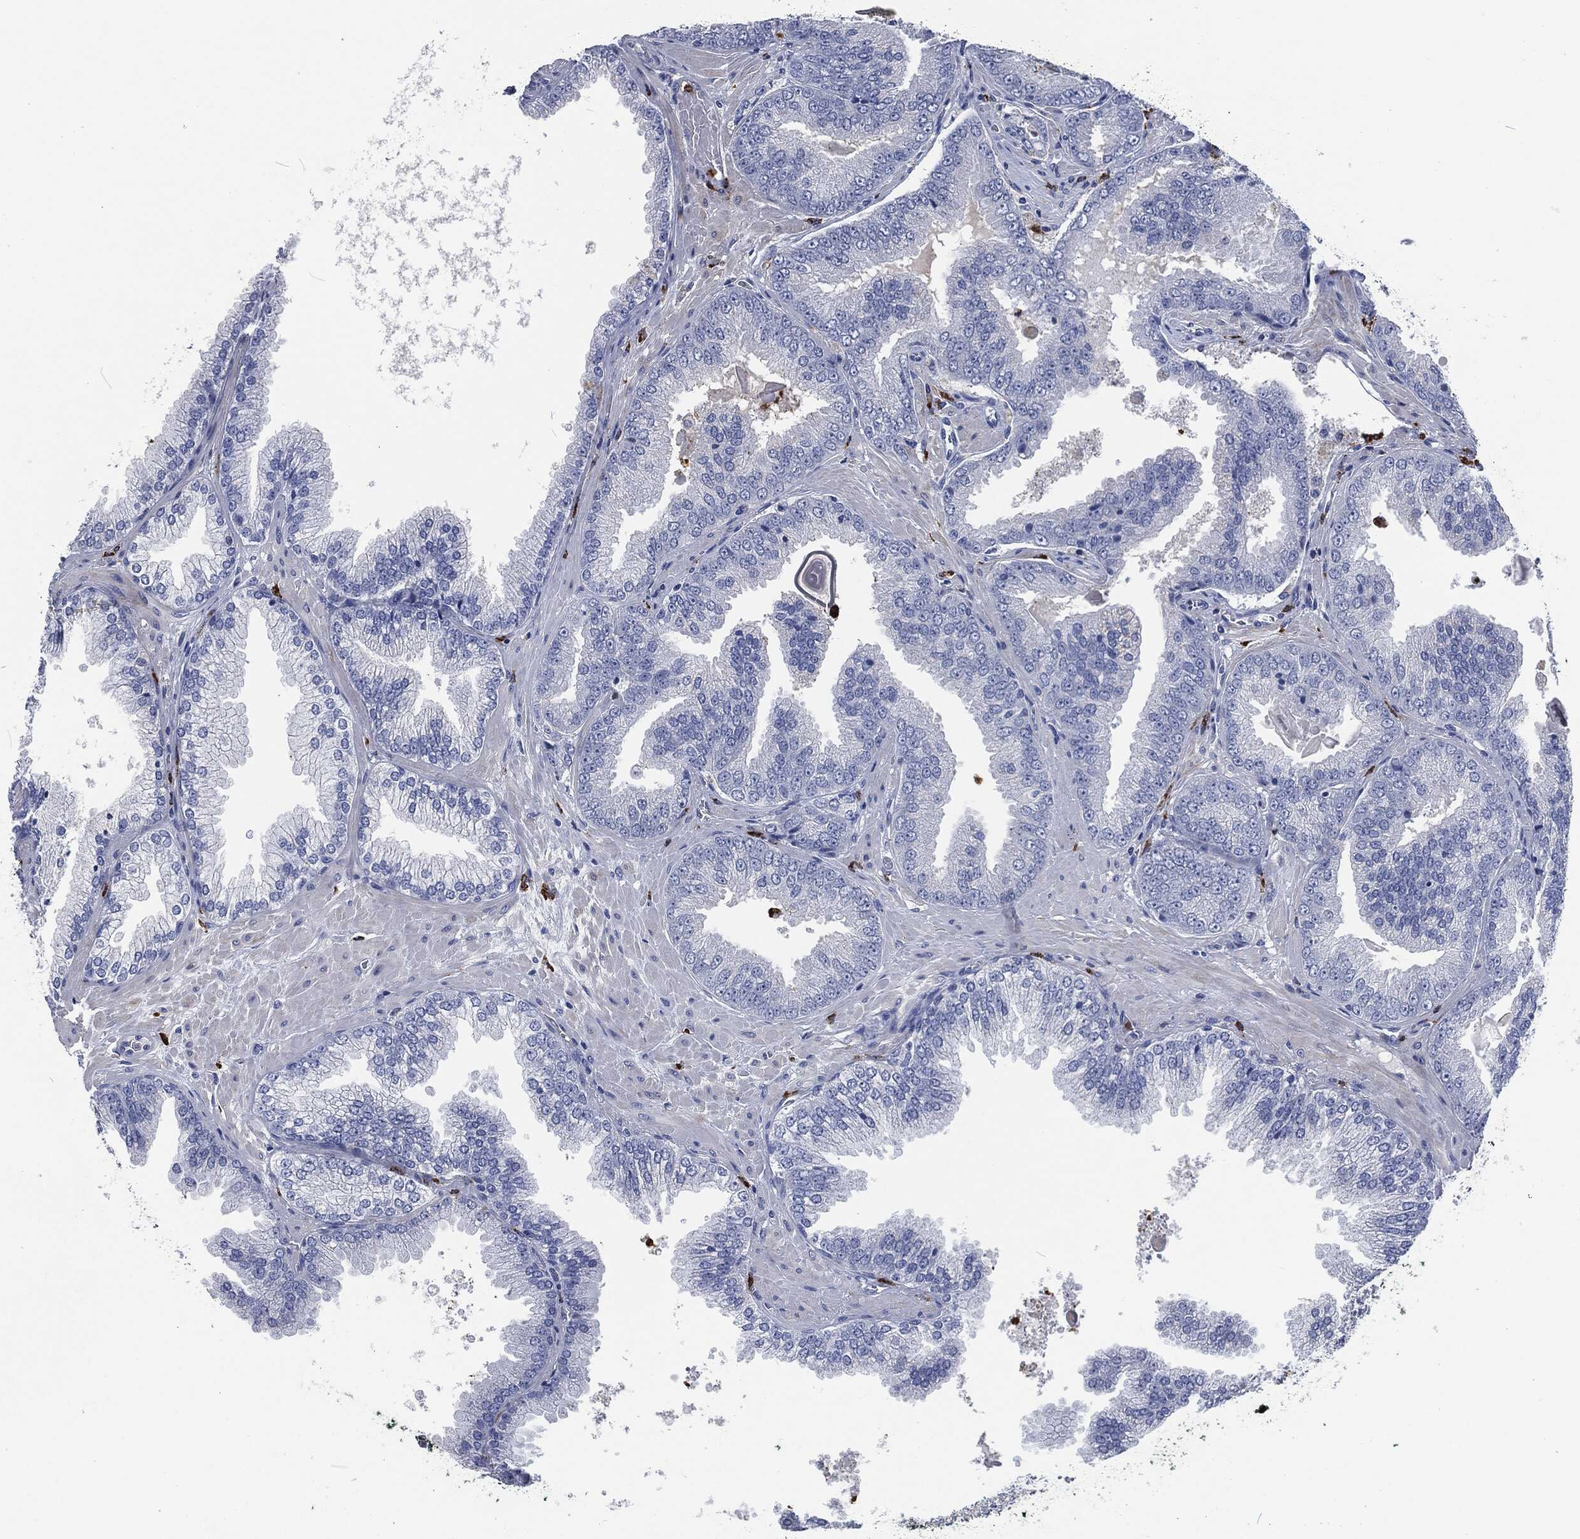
{"staining": {"intensity": "negative", "quantity": "none", "location": "none"}, "tissue": "prostate cancer", "cell_type": "Tumor cells", "image_type": "cancer", "snomed": [{"axis": "morphology", "description": "Adenocarcinoma, Low grade"}, {"axis": "topography", "description": "Prostate"}], "caption": "DAB immunohistochemical staining of prostate cancer (low-grade adenocarcinoma) demonstrates no significant staining in tumor cells.", "gene": "MPO", "patient": {"sex": "male", "age": 72}}